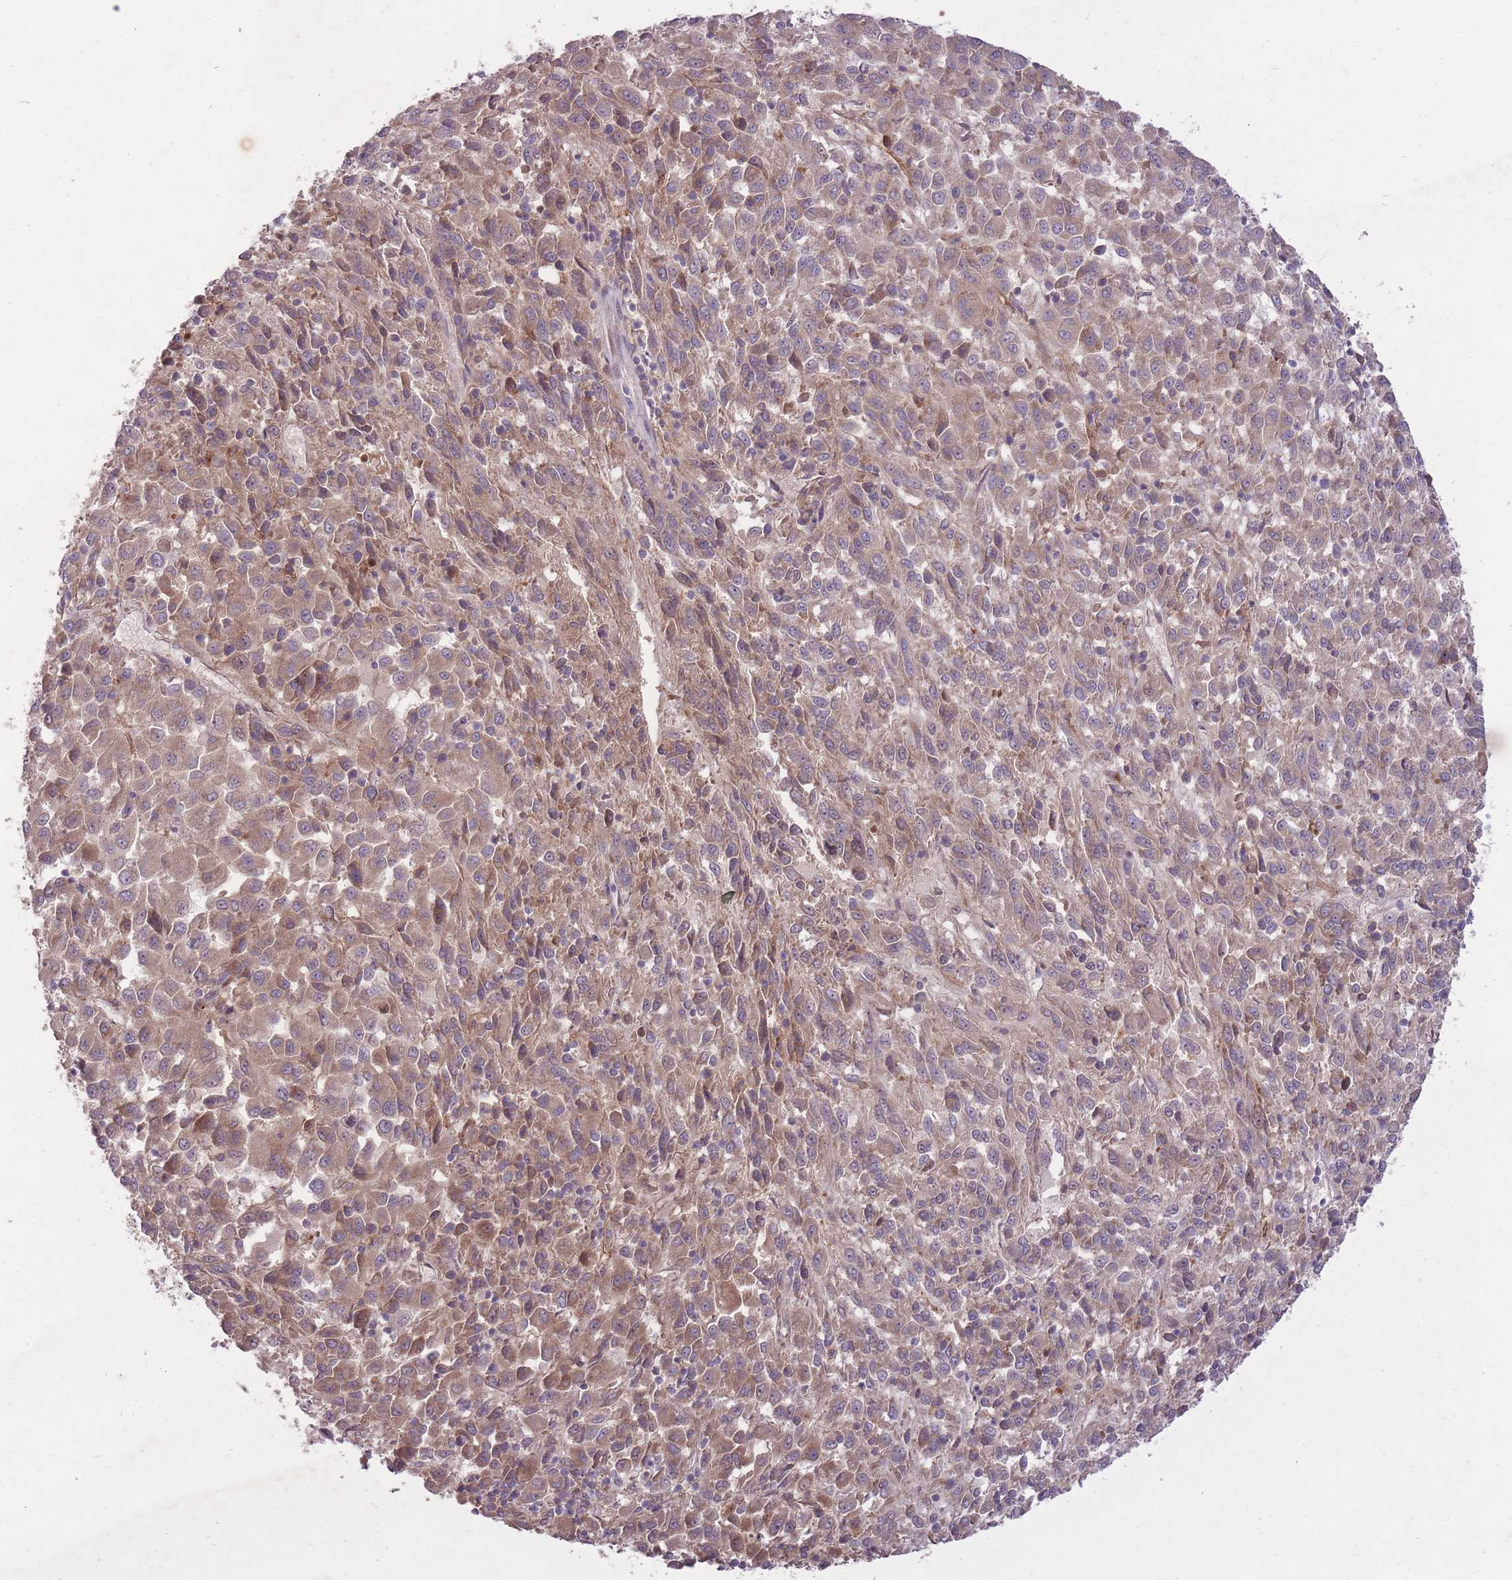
{"staining": {"intensity": "weak", "quantity": "25%-75%", "location": "cytoplasmic/membranous"}, "tissue": "melanoma", "cell_type": "Tumor cells", "image_type": "cancer", "snomed": [{"axis": "morphology", "description": "Malignant melanoma, Metastatic site"}, {"axis": "topography", "description": "Lung"}], "caption": "A brown stain shows weak cytoplasmic/membranous positivity of a protein in melanoma tumor cells.", "gene": "OR2V2", "patient": {"sex": "male", "age": 64}}